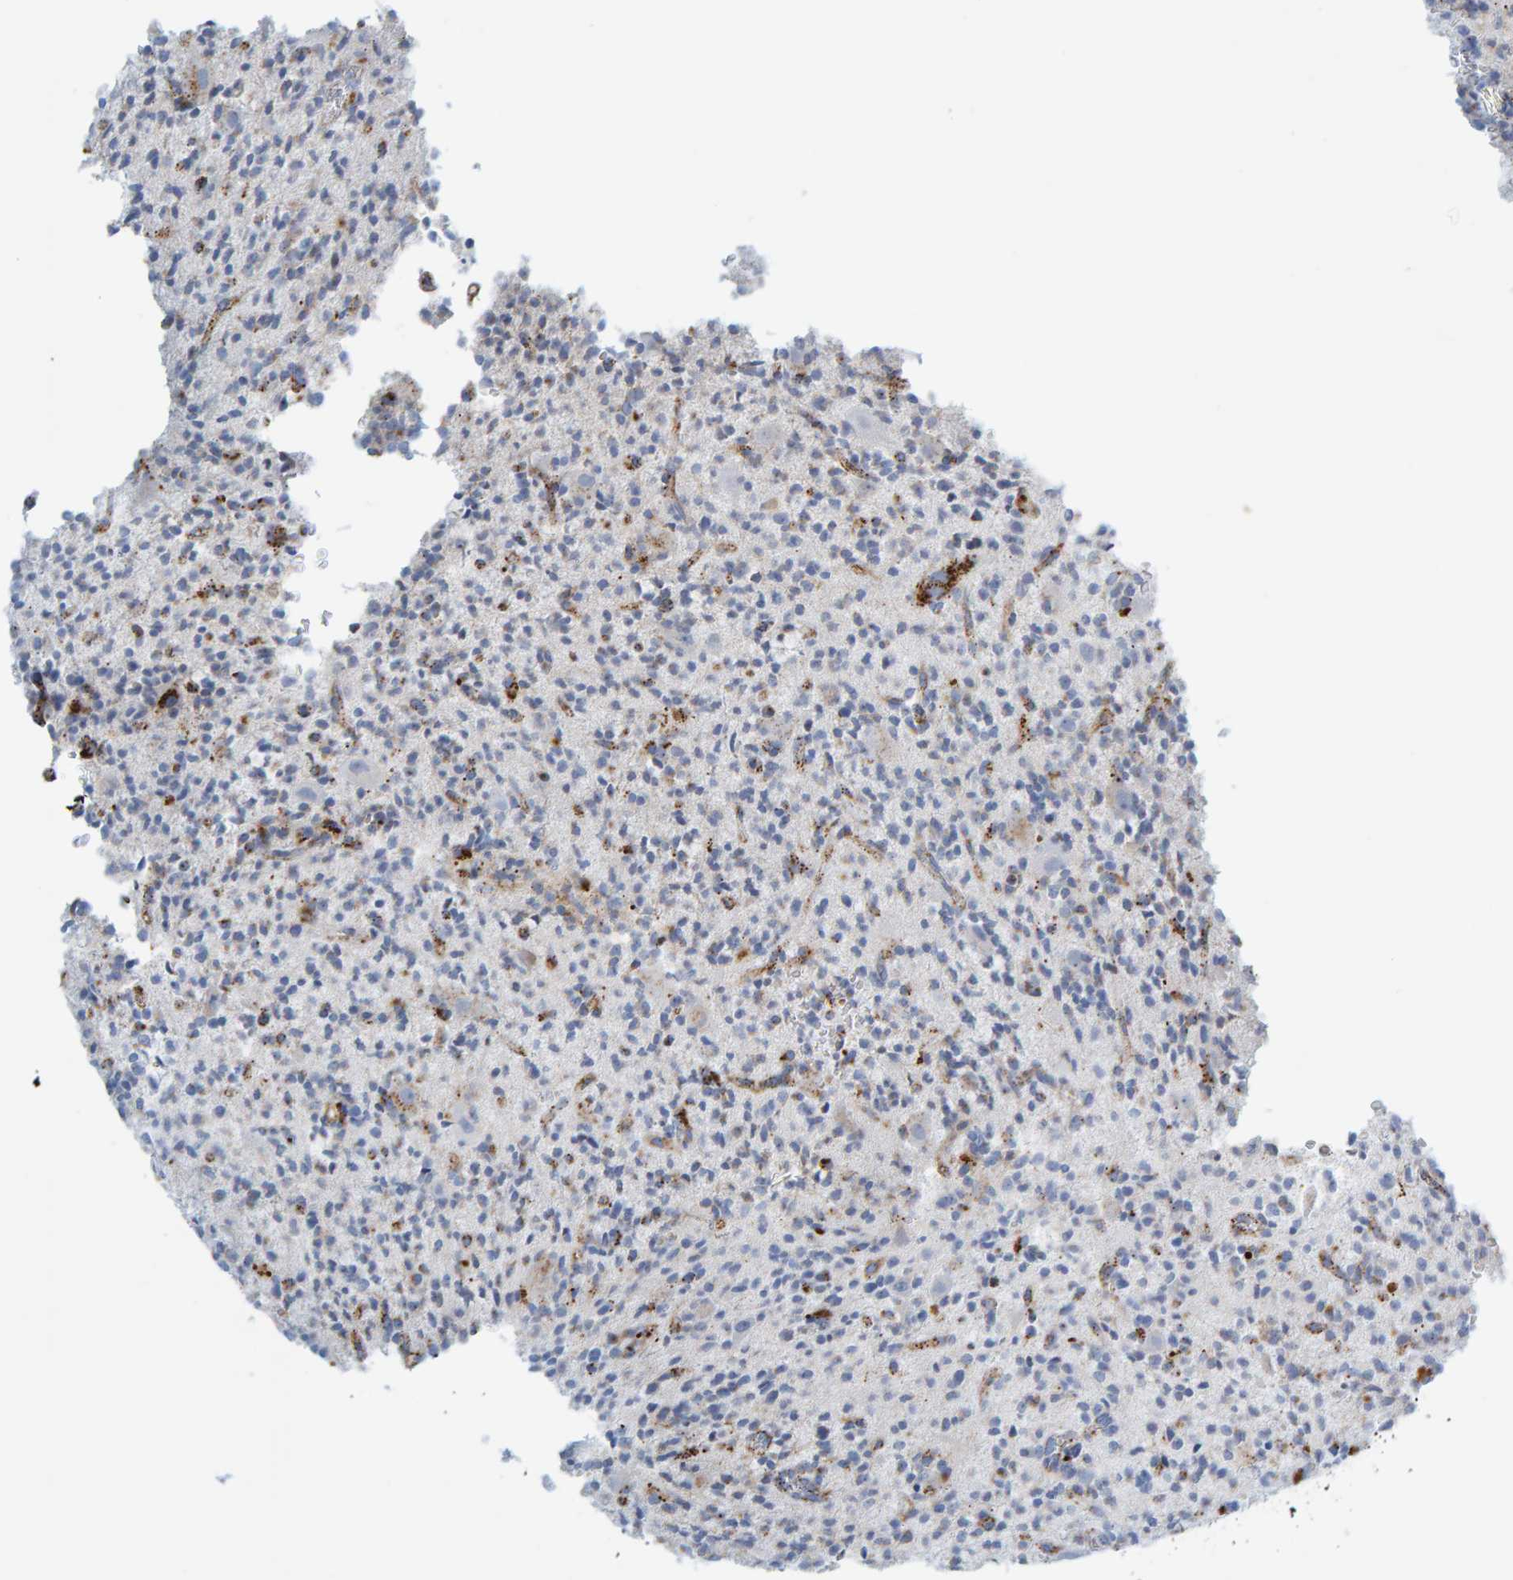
{"staining": {"intensity": "weak", "quantity": "<25%", "location": "cytoplasmic/membranous"}, "tissue": "glioma", "cell_type": "Tumor cells", "image_type": "cancer", "snomed": [{"axis": "morphology", "description": "Glioma, malignant, High grade"}, {"axis": "topography", "description": "Brain"}], "caption": "DAB (3,3'-diaminobenzidine) immunohistochemical staining of glioma exhibits no significant expression in tumor cells.", "gene": "BIN3", "patient": {"sex": "male", "age": 34}}